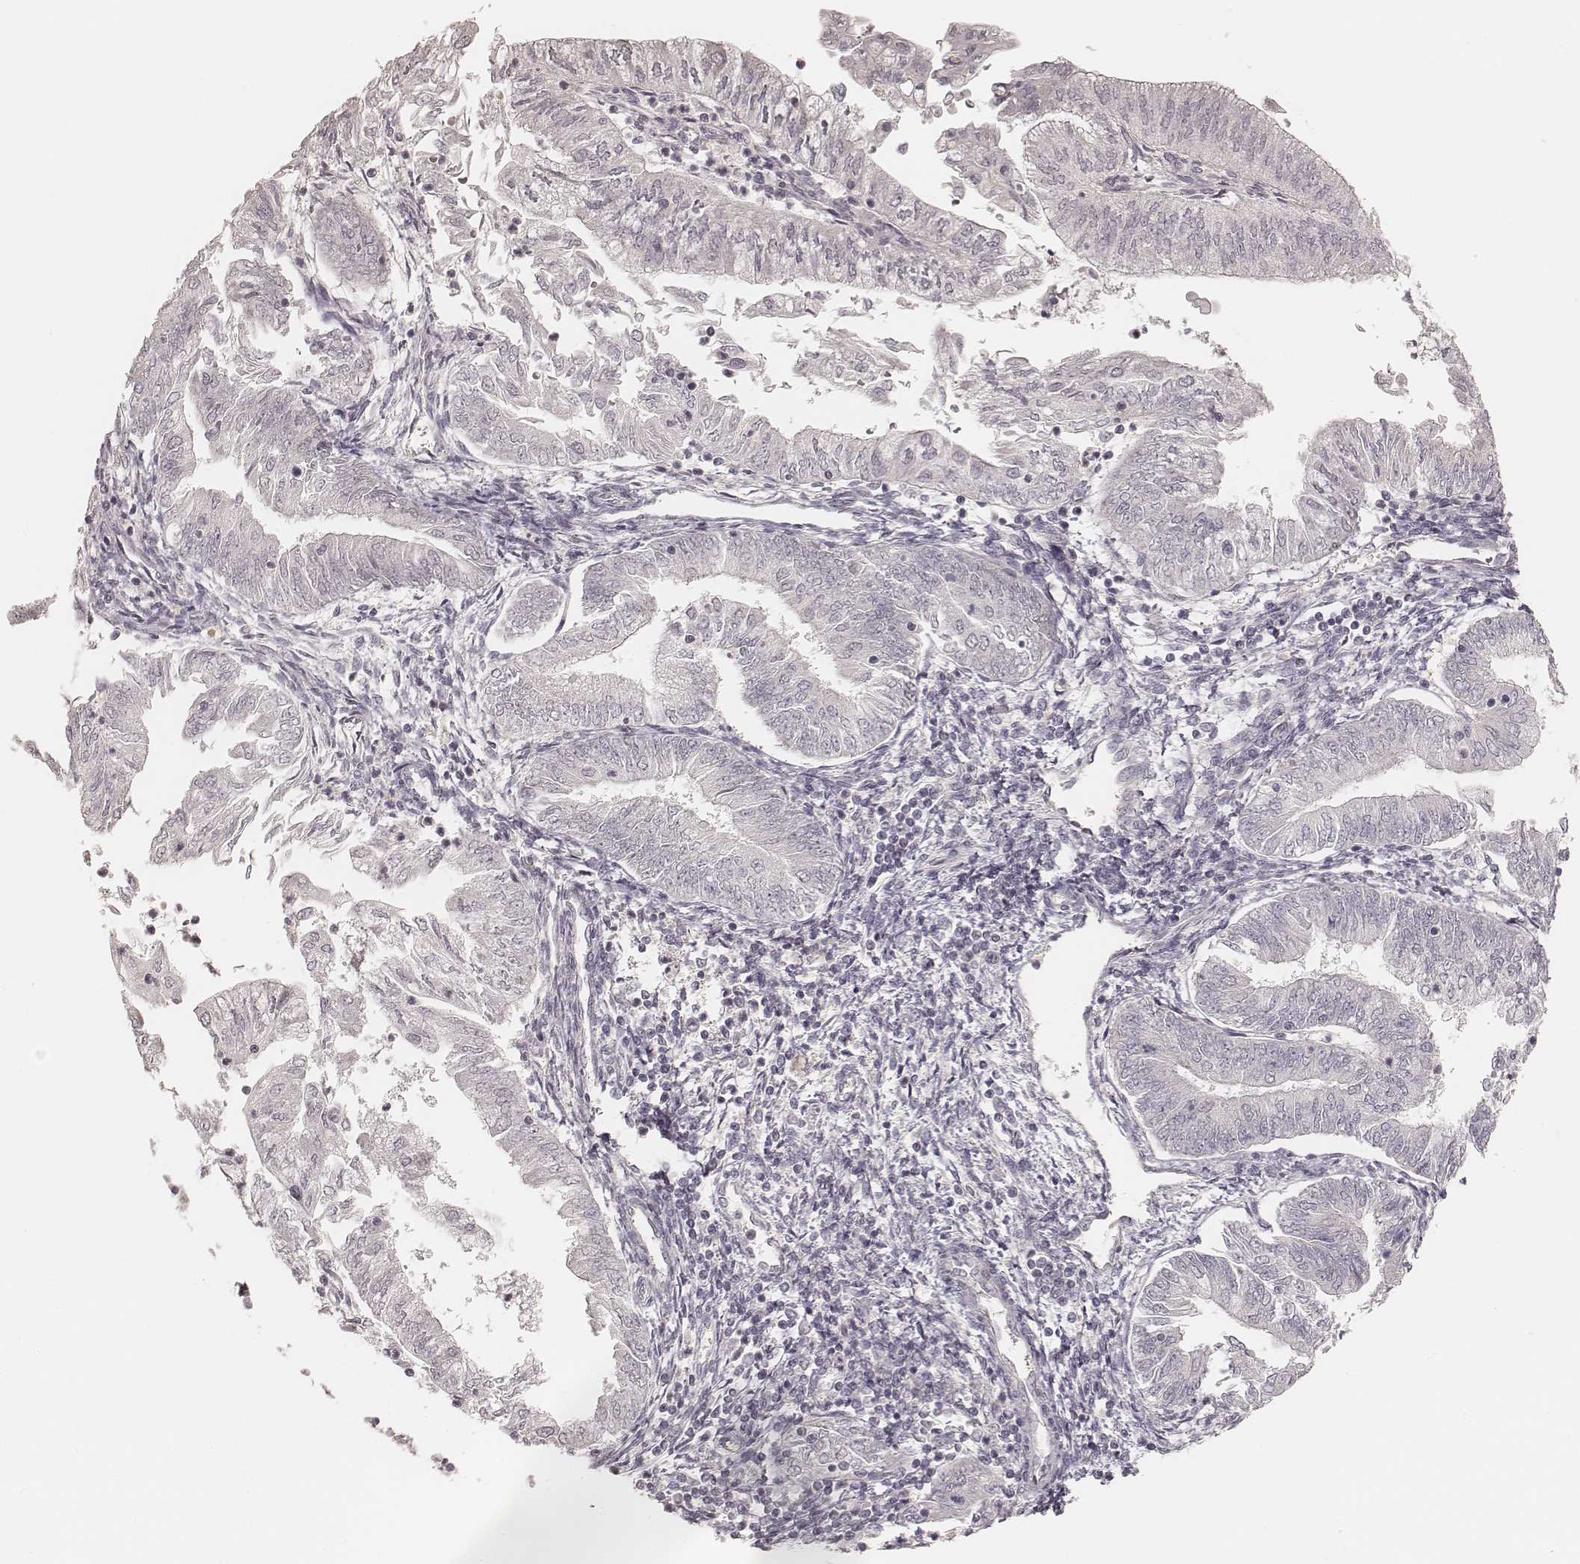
{"staining": {"intensity": "negative", "quantity": "none", "location": "none"}, "tissue": "endometrial cancer", "cell_type": "Tumor cells", "image_type": "cancer", "snomed": [{"axis": "morphology", "description": "Adenocarcinoma, NOS"}, {"axis": "topography", "description": "Endometrium"}], "caption": "Photomicrograph shows no protein positivity in tumor cells of endometrial cancer (adenocarcinoma) tissue.", "gene": "GORASP2", "patient": {"sex": "female", "age": 55}}